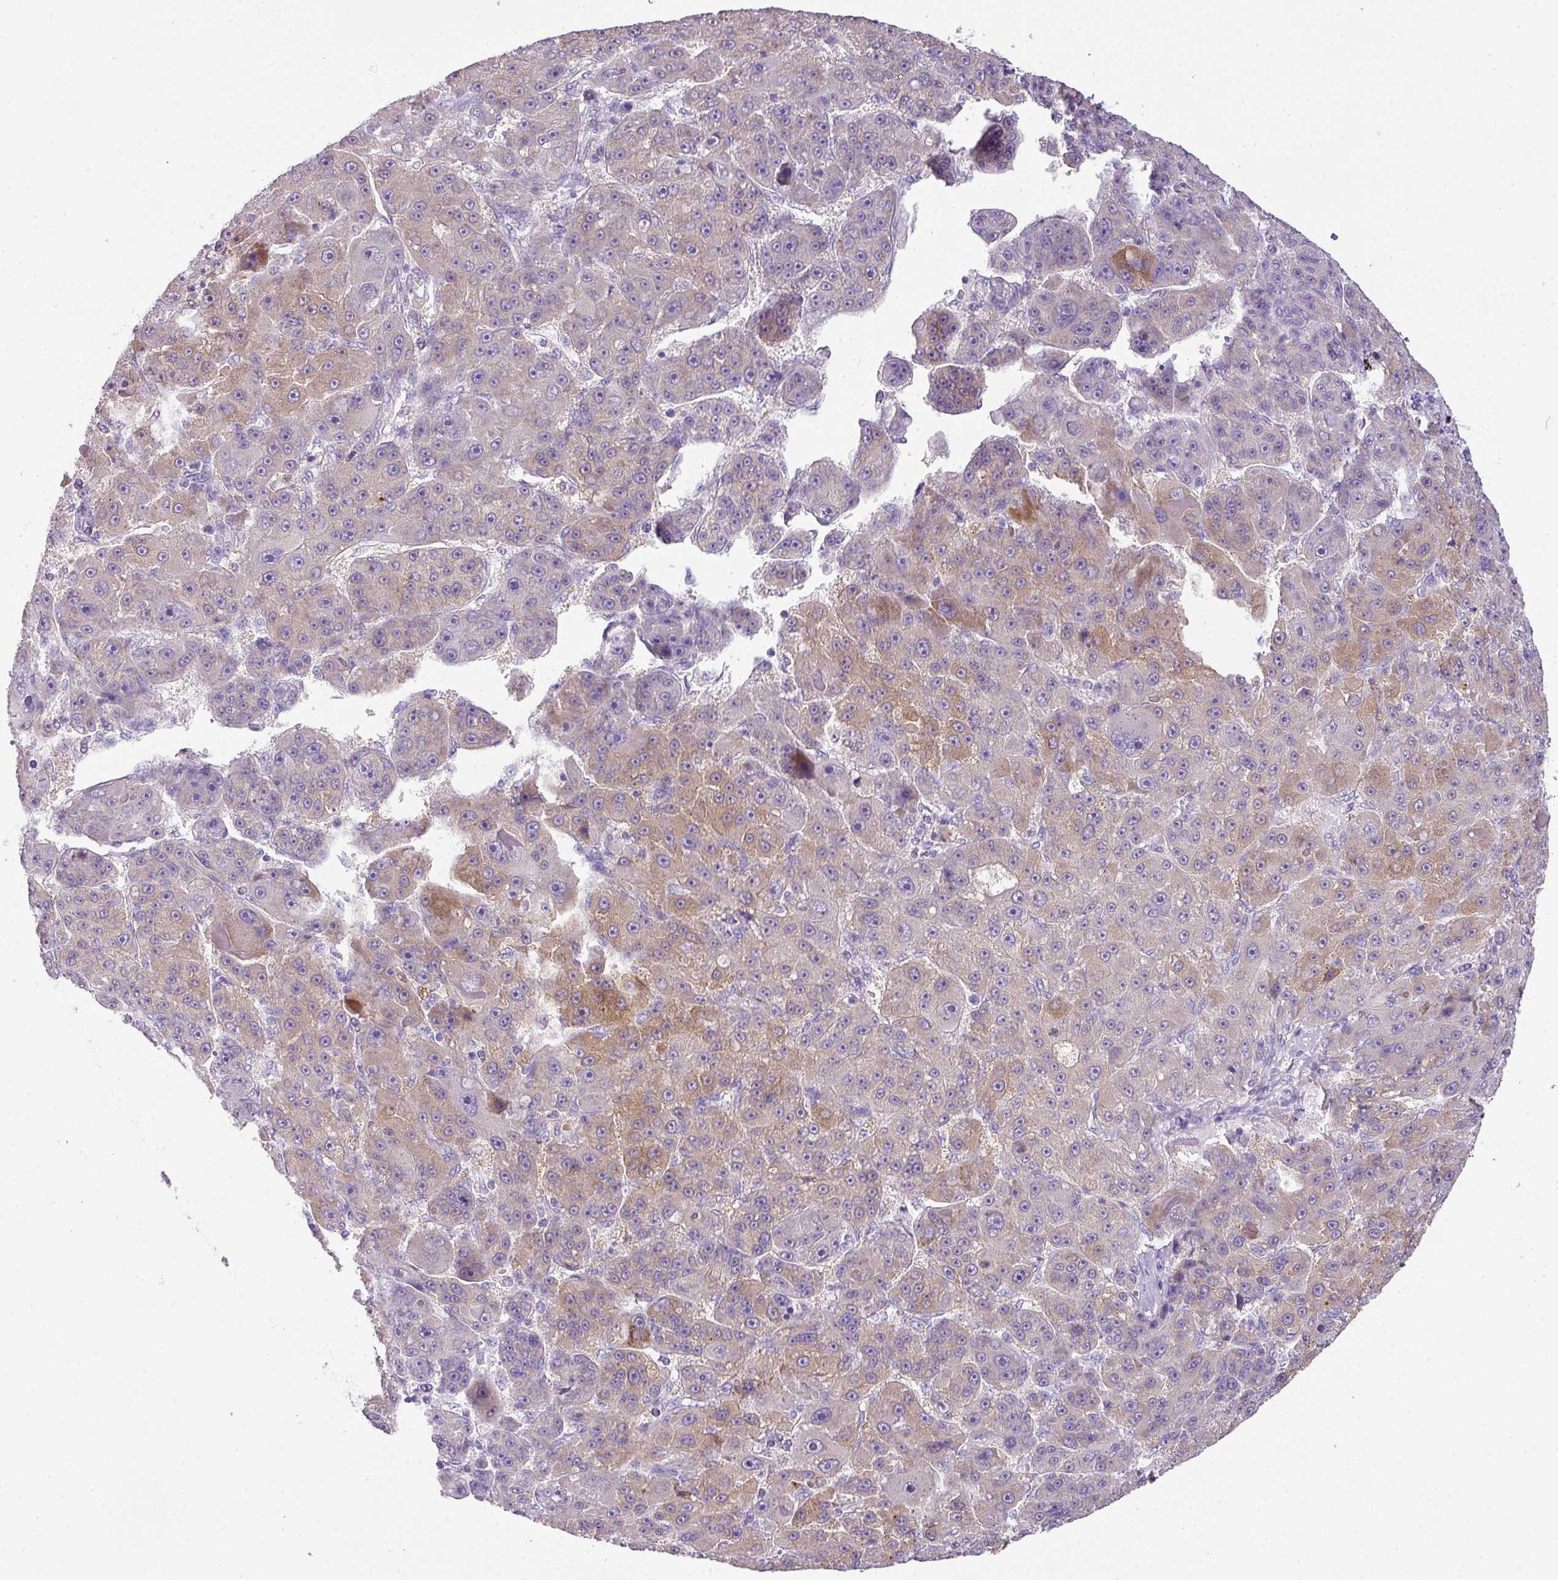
{"staining": {"intensity": "moderate", "quantity": "25%-75%", "location": "cytoplasmic/membranous"}, "tissue": "liver cancer", "cell_type": "Tumor cells", "image_type": "cancer", "snomed": [{"axis": "morphology", "description": "Carcinoma, Hepatocellular, NOS"}, {"axis": "topography", "description": "Liver"}], "caption": "This is an image of immunohistochemistry staining of liver hepatocellular carcinoma, which shows moderate staining in the cytoplasmic/membranous of tumor cells.", "gene": "ENSG00000273748", "patient": {"sex": "male", "age": 76}}